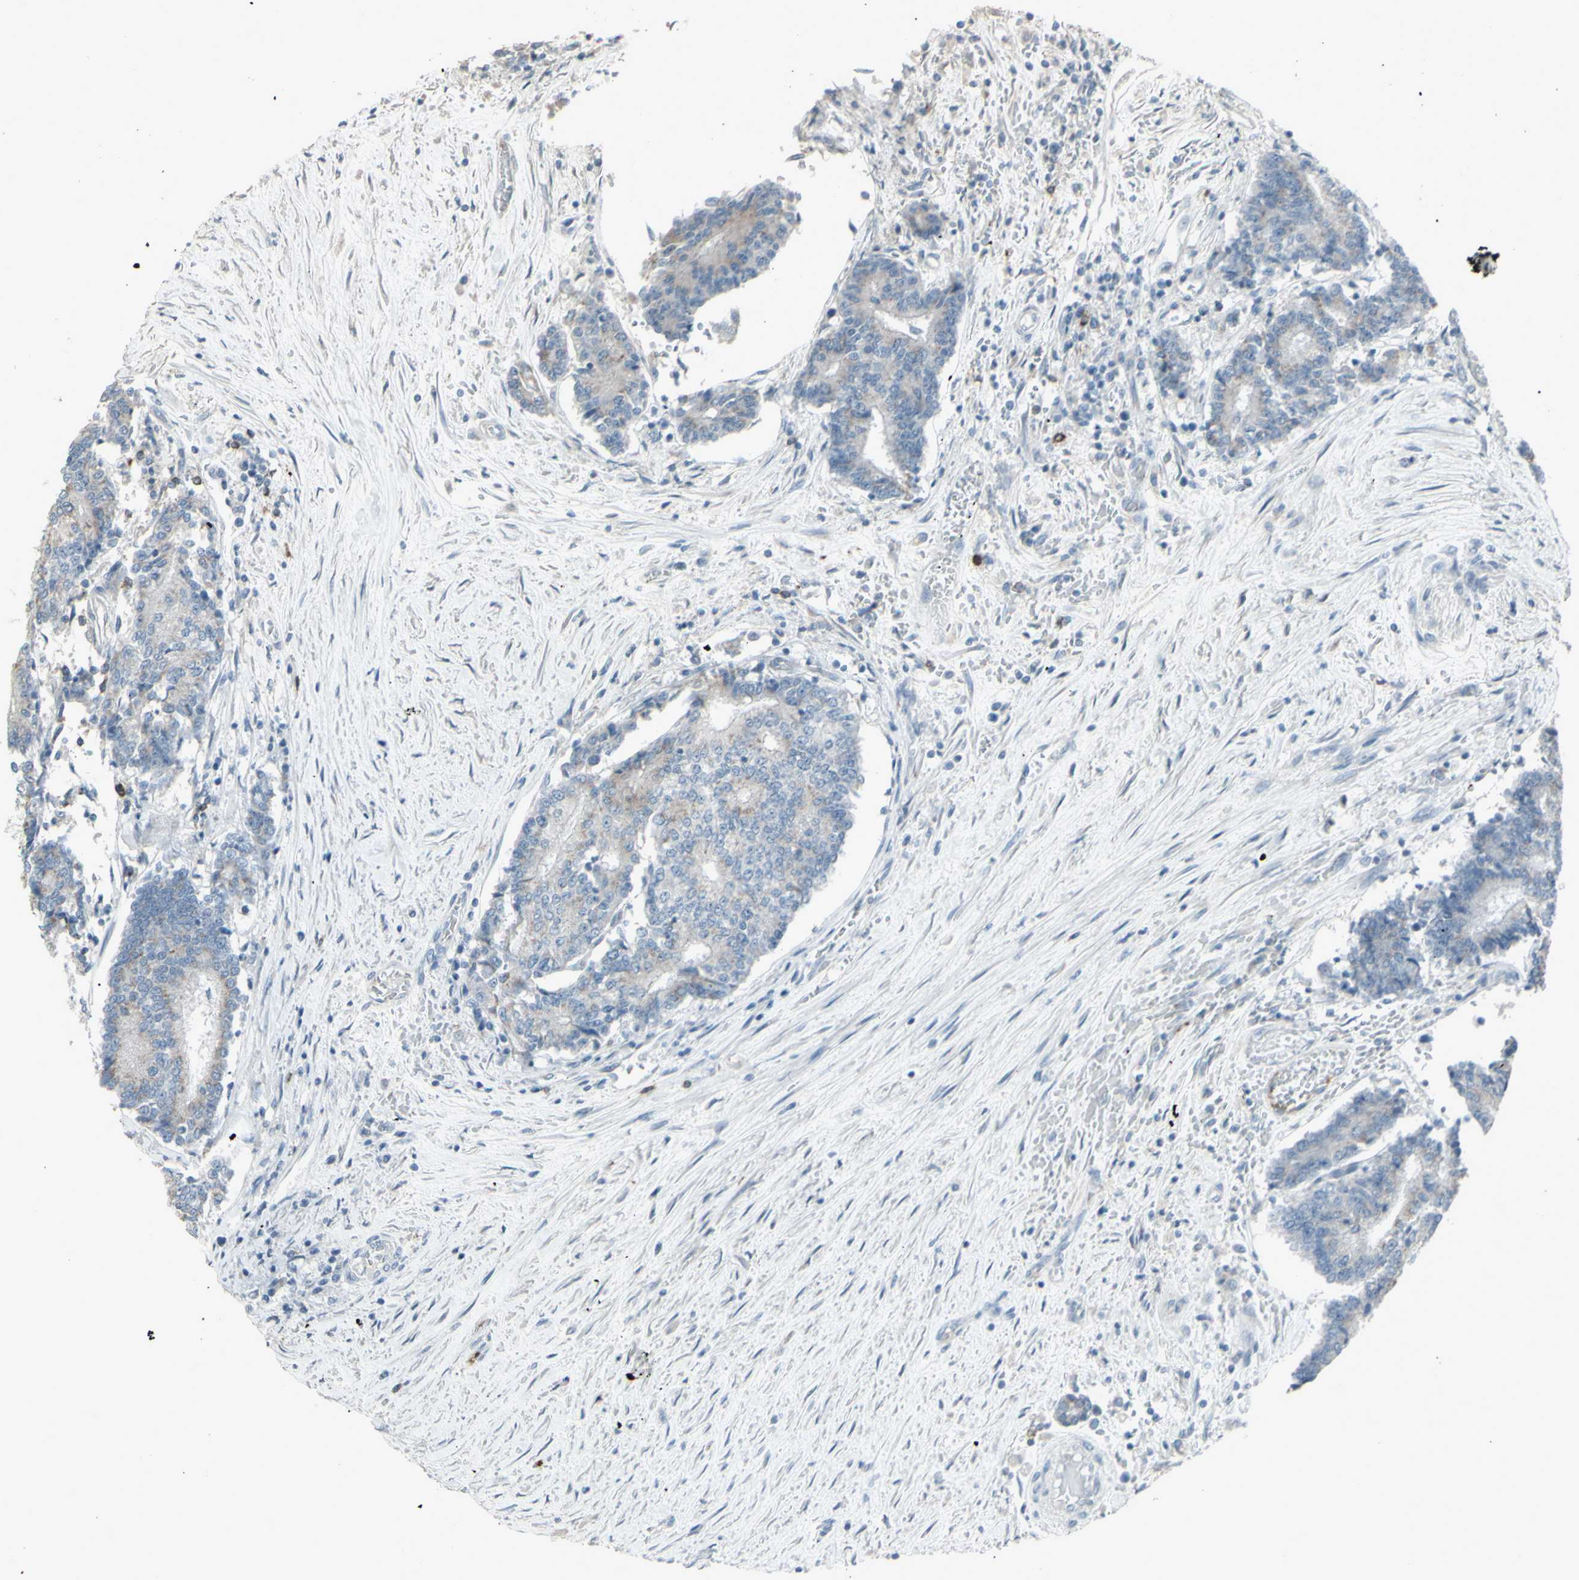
{"staining": {"intensity": "weak", "quantity": "25%-75%", "location": "cytoplasmic/membranous"}, "tissue": "prostate cancer", "cell_type": "Tumor cells", "image_type": "cancer", "snomed": [{"axis": "morphology", "description": "Normal tissue, NOS"}, {"axis": "morphology", "description": "Adenocarcinoma, High grade"}, {"axis": "topography", "description": "Prostate"}, {"axis": "topography", "description": "Seminal veicle"}], "caption": "DAB immunohistochemical staining of human prostate cancer (high-grade adenocarcinoma) demonstrates weak cytoplasmic/membranous protein staining in approximately 25%-75% of tumor cells.", "gene": "CD79B", "patient": {"sex": "male", "age": 55}}